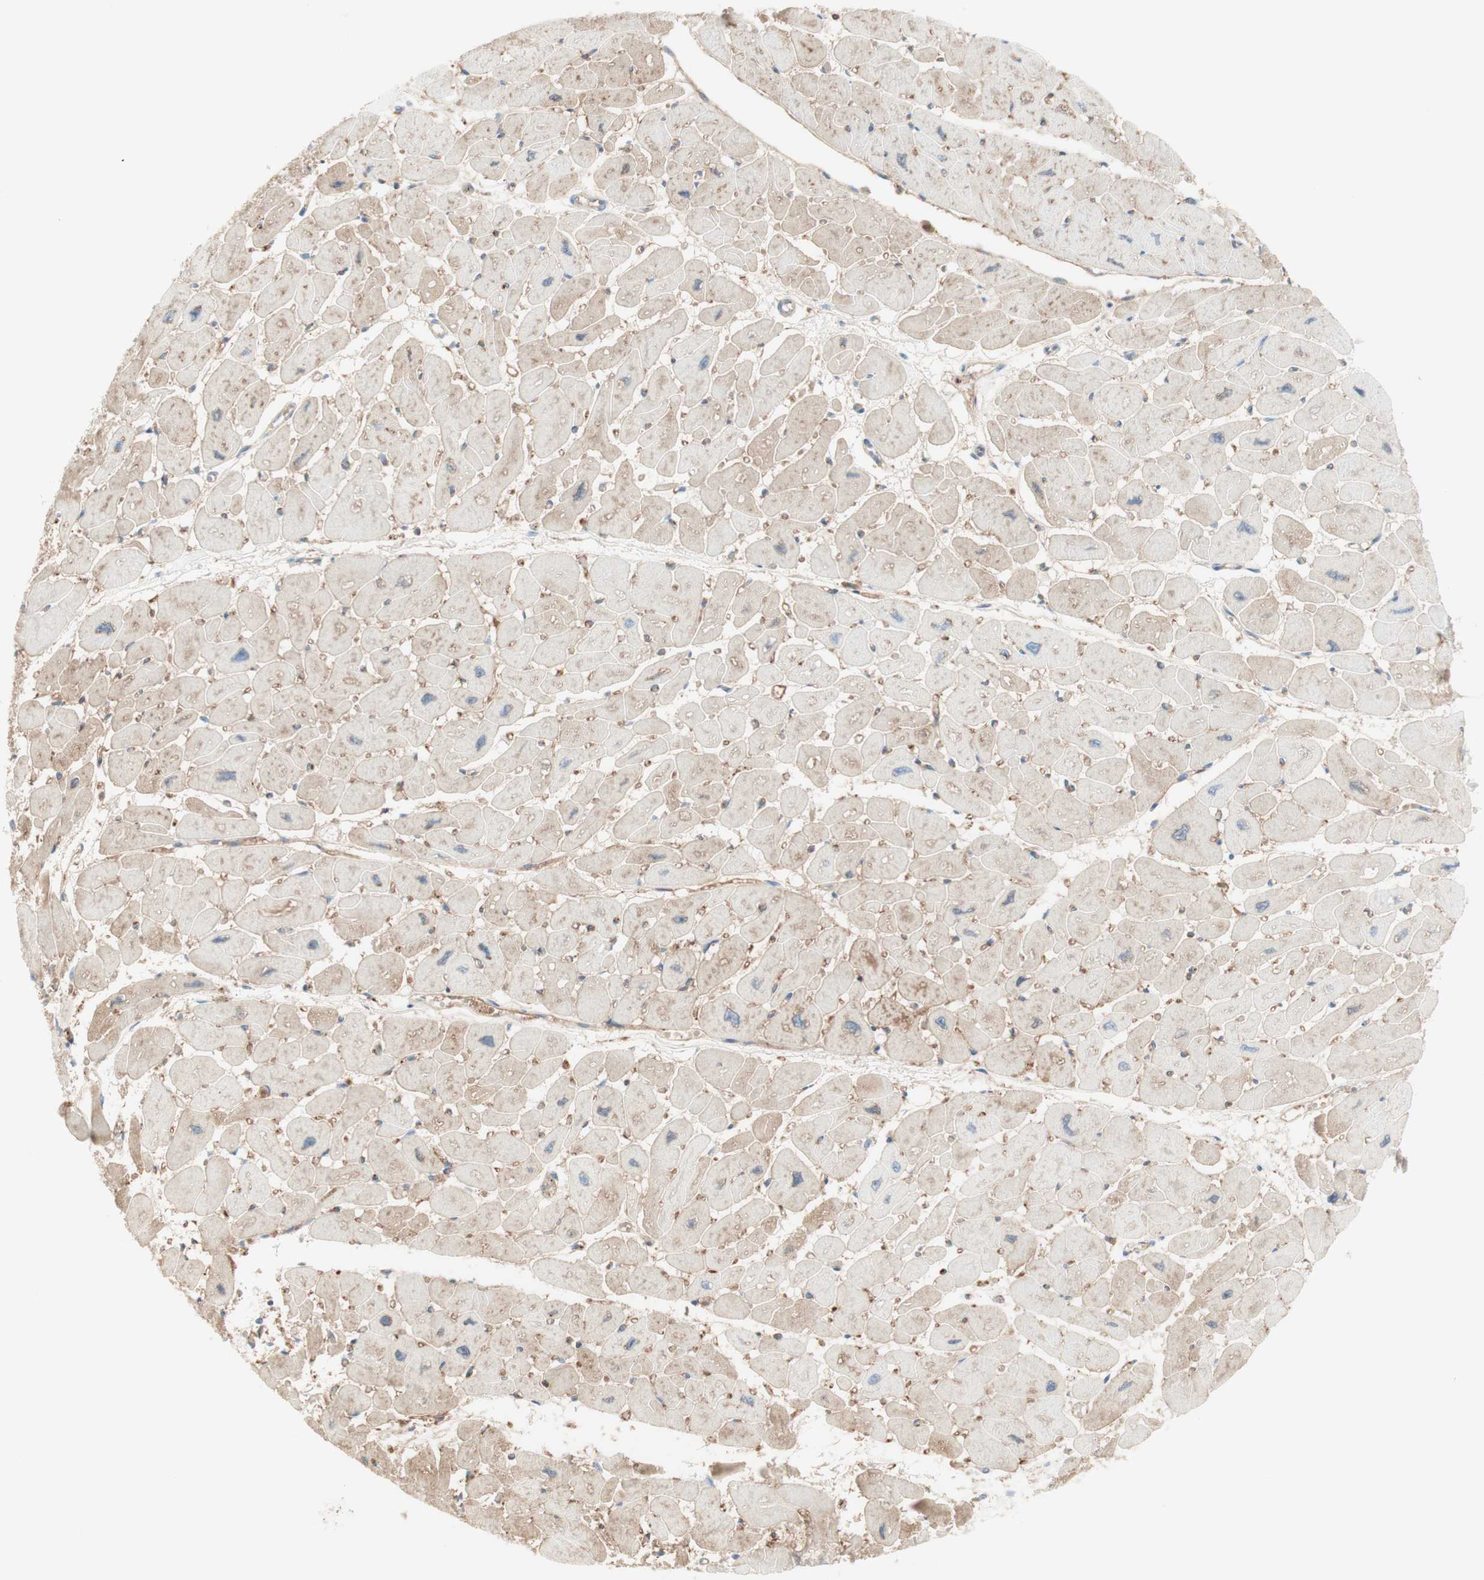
{"staining": {"intensity": "weak", "quantity": "25%-75%", "location": "cytoplasmic/membranous"}, "tissue": "heart muscle", "cell_type": "Cardiomyocytes", "image_type": "normal", "snomed": [{"axis": "morphology", "description": "Normal tissue, NOS"}, {"axis": "topography", "description": "Heart"}], "caption": "Heart muscle stained with DAB (3,3'-diaminobenzidine) IHC displays low levels of weak cytoplasmic/membranous expression in about 25%-75% of cardiomyocytes.", "gene": "KNG1", "patient": {"sex": "female", "age": 54}}